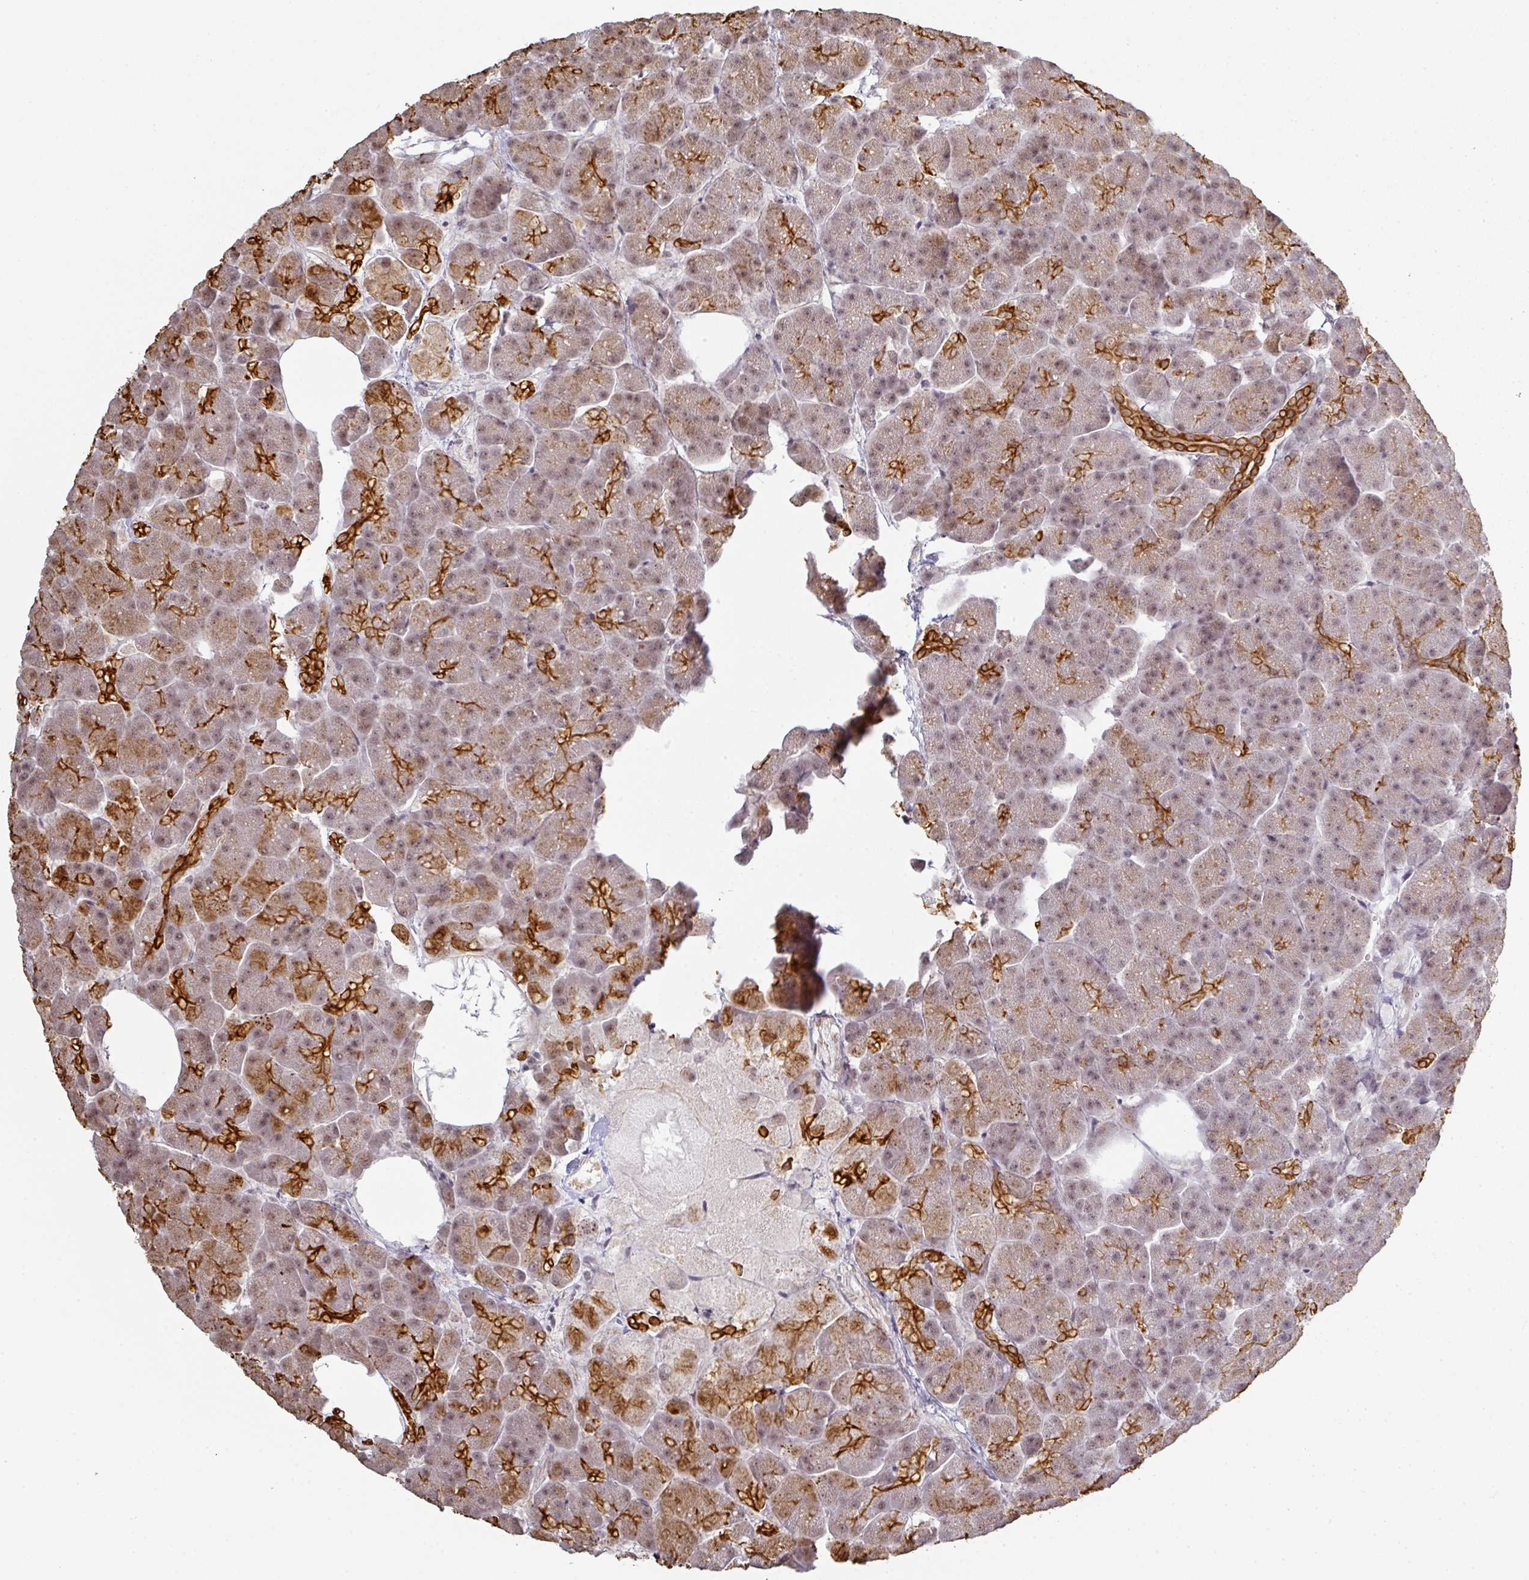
{"staining": {"intensity": "strong", "quantity": "25%-75%", "location": "cytoplasmic/membranous"}, "tissue": "pancreas", "cell_type": "Exocrine glandular cells", "image_type": "normal", "snomed": [{"axis": "morphology", "description": "Normal tissue, NOS"}, {"axis": "topography", "description": "Pancreas"}, {"axis": "topography", "description": "Peripheral nerve tissue"}], "caption": "DAB (3,3'-diaminobenzidine) immunohistochemical staining of unremarkable pancreas exhibits strong cytoplasmic/membranous protein expression in about 25%-75% of exocrine glandular cells.", "gene": "GTF2H3", "patient": {"sex": "male", "age": 54}}